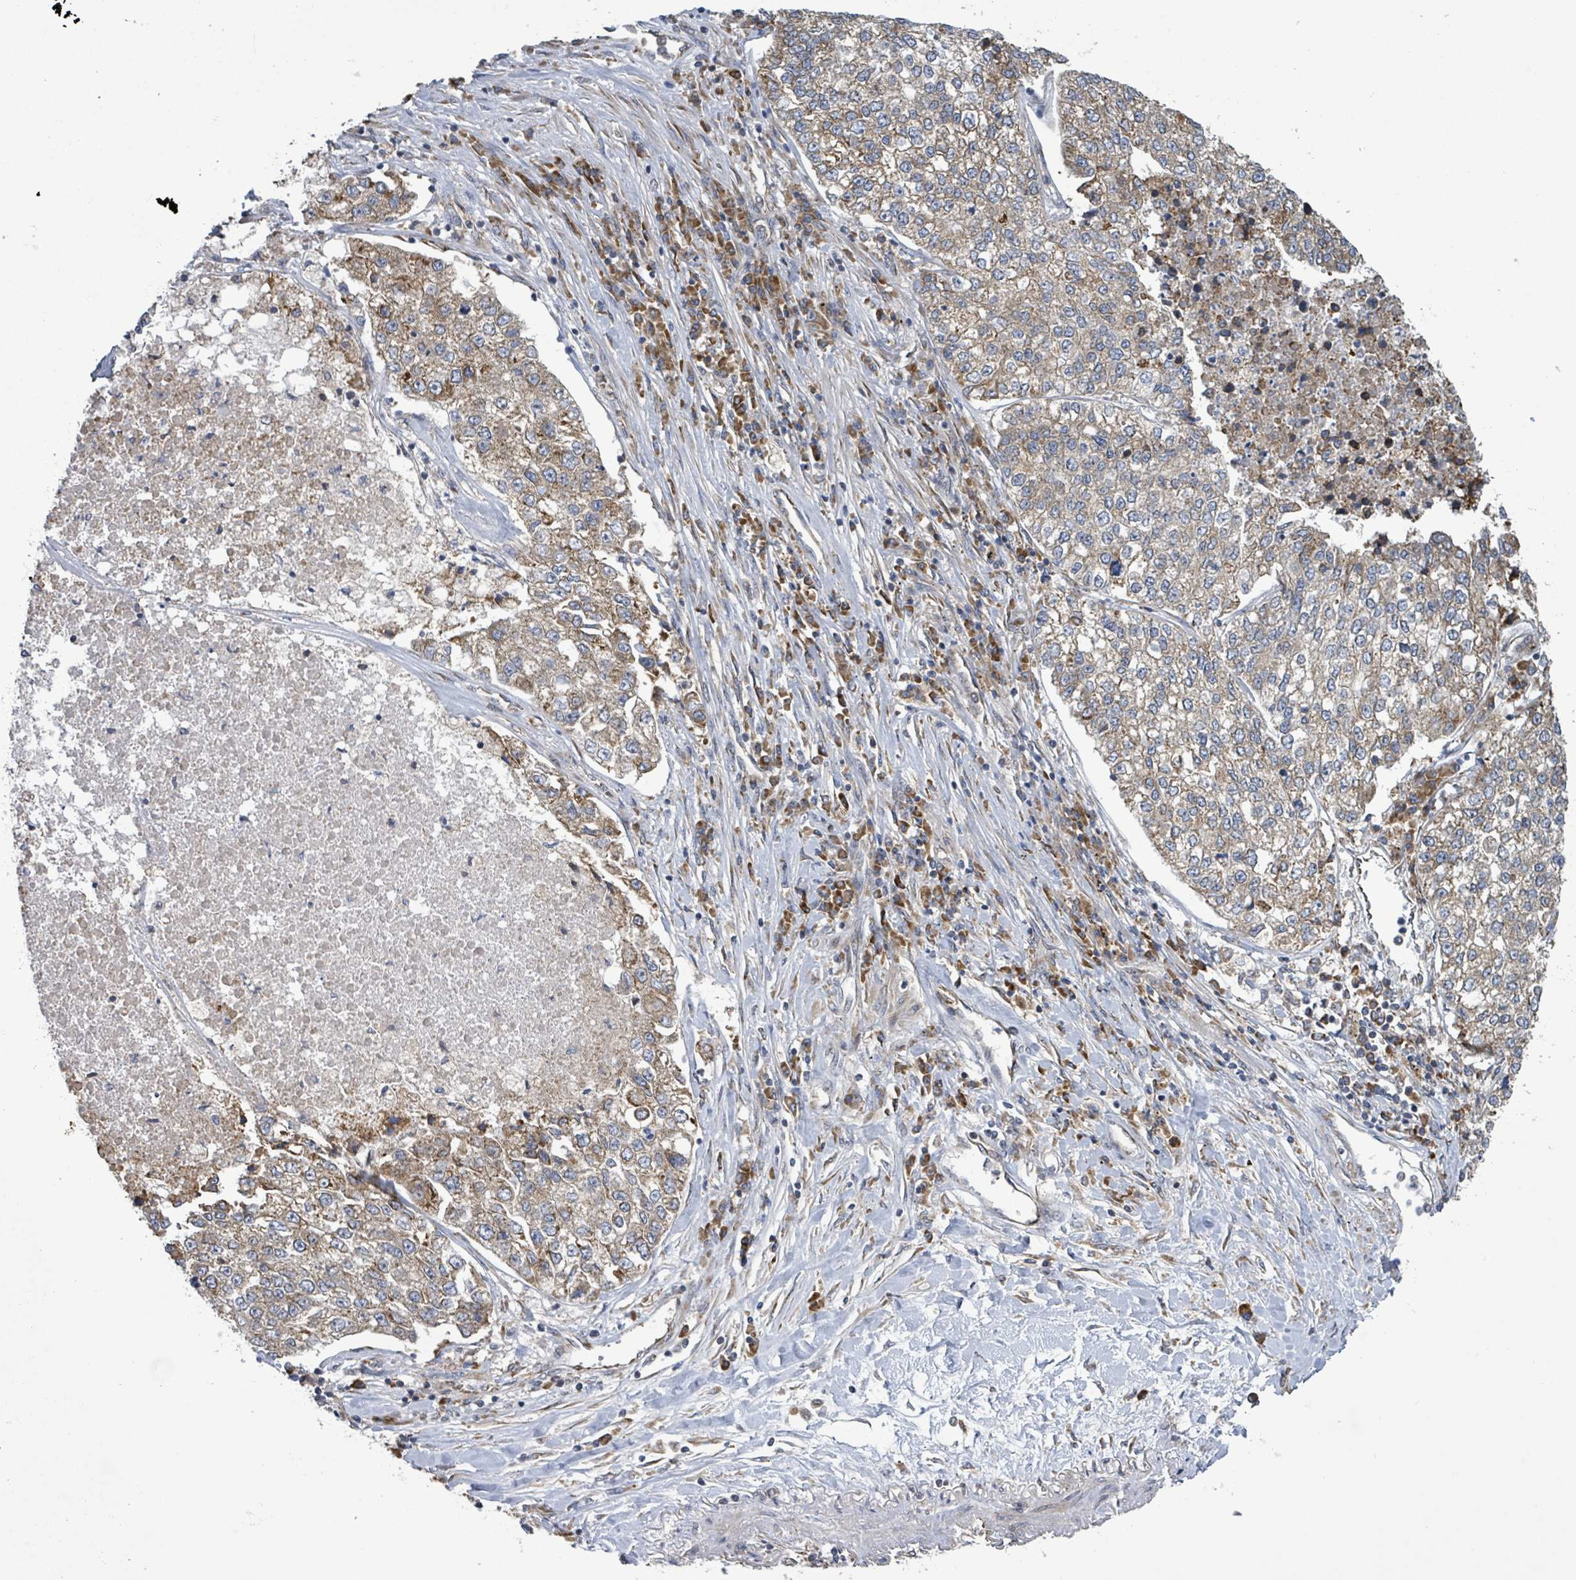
{"staining": {"intensity": "moderate", "quantity": "<25%", "location": "cytoplasmic/membranous"}, "tissue": "lung cancer", "cell_type": "Tumor cells", "image_type": "cancer", "snomed": [{"axis": "morphology", "description": "Adenocarcinoma, NOS"}, {"axis": "topography", "description": "Lung"}], "caption": "Human lung cancer (adenocarcinoma) stained with a protein marker reveals moderate staining in tumor cells.", "gene": "NOMO1", "patient": {"sex": "male", "age": 49}}